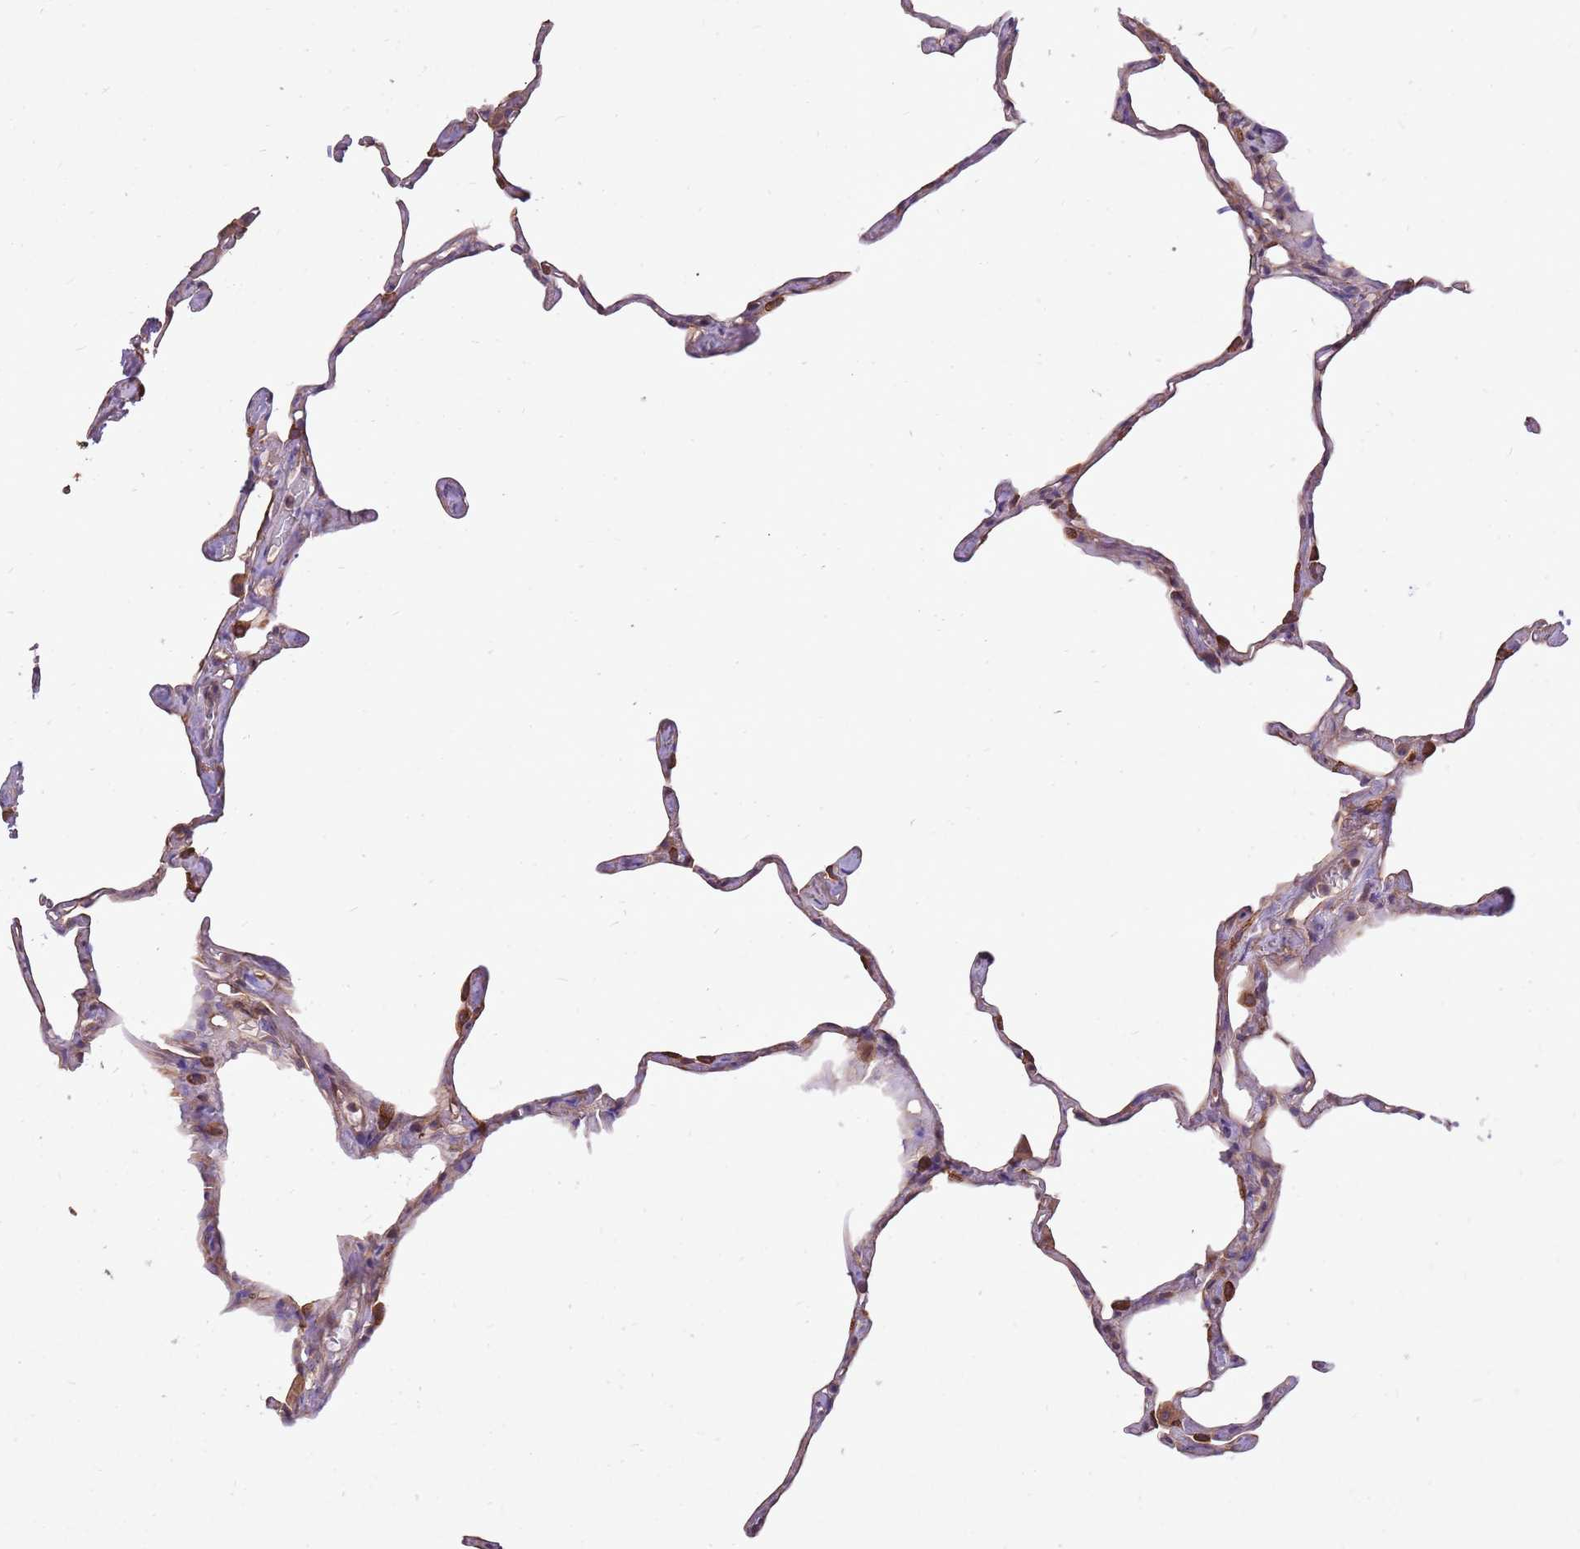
{"staining": {"intensity": "strong", "quantity": "25%-75%", "location": "cytoplasmic/membranous"}, "tissue": "lung", "cell_type": "Alveolar cells", "image_type": "normal", "snomed": [{"axis": "morphology", "description": "Normal tissue, NOS"}, {"axis": "topography", "description": "Lung"}], "caption": "DAB immunohistochemical staining of normal lung displays strong cytoplasmic/membranous protein expression in about 25%-75% of alveolar cells. (Stains: DAB (3,3'-diaminobenzidine) in brown, nuclei in blue, Microscopy: brightfield microscopy at high magnification).", "gene": "WASHC4", "patient": {"sex": "male", "age": 65}}